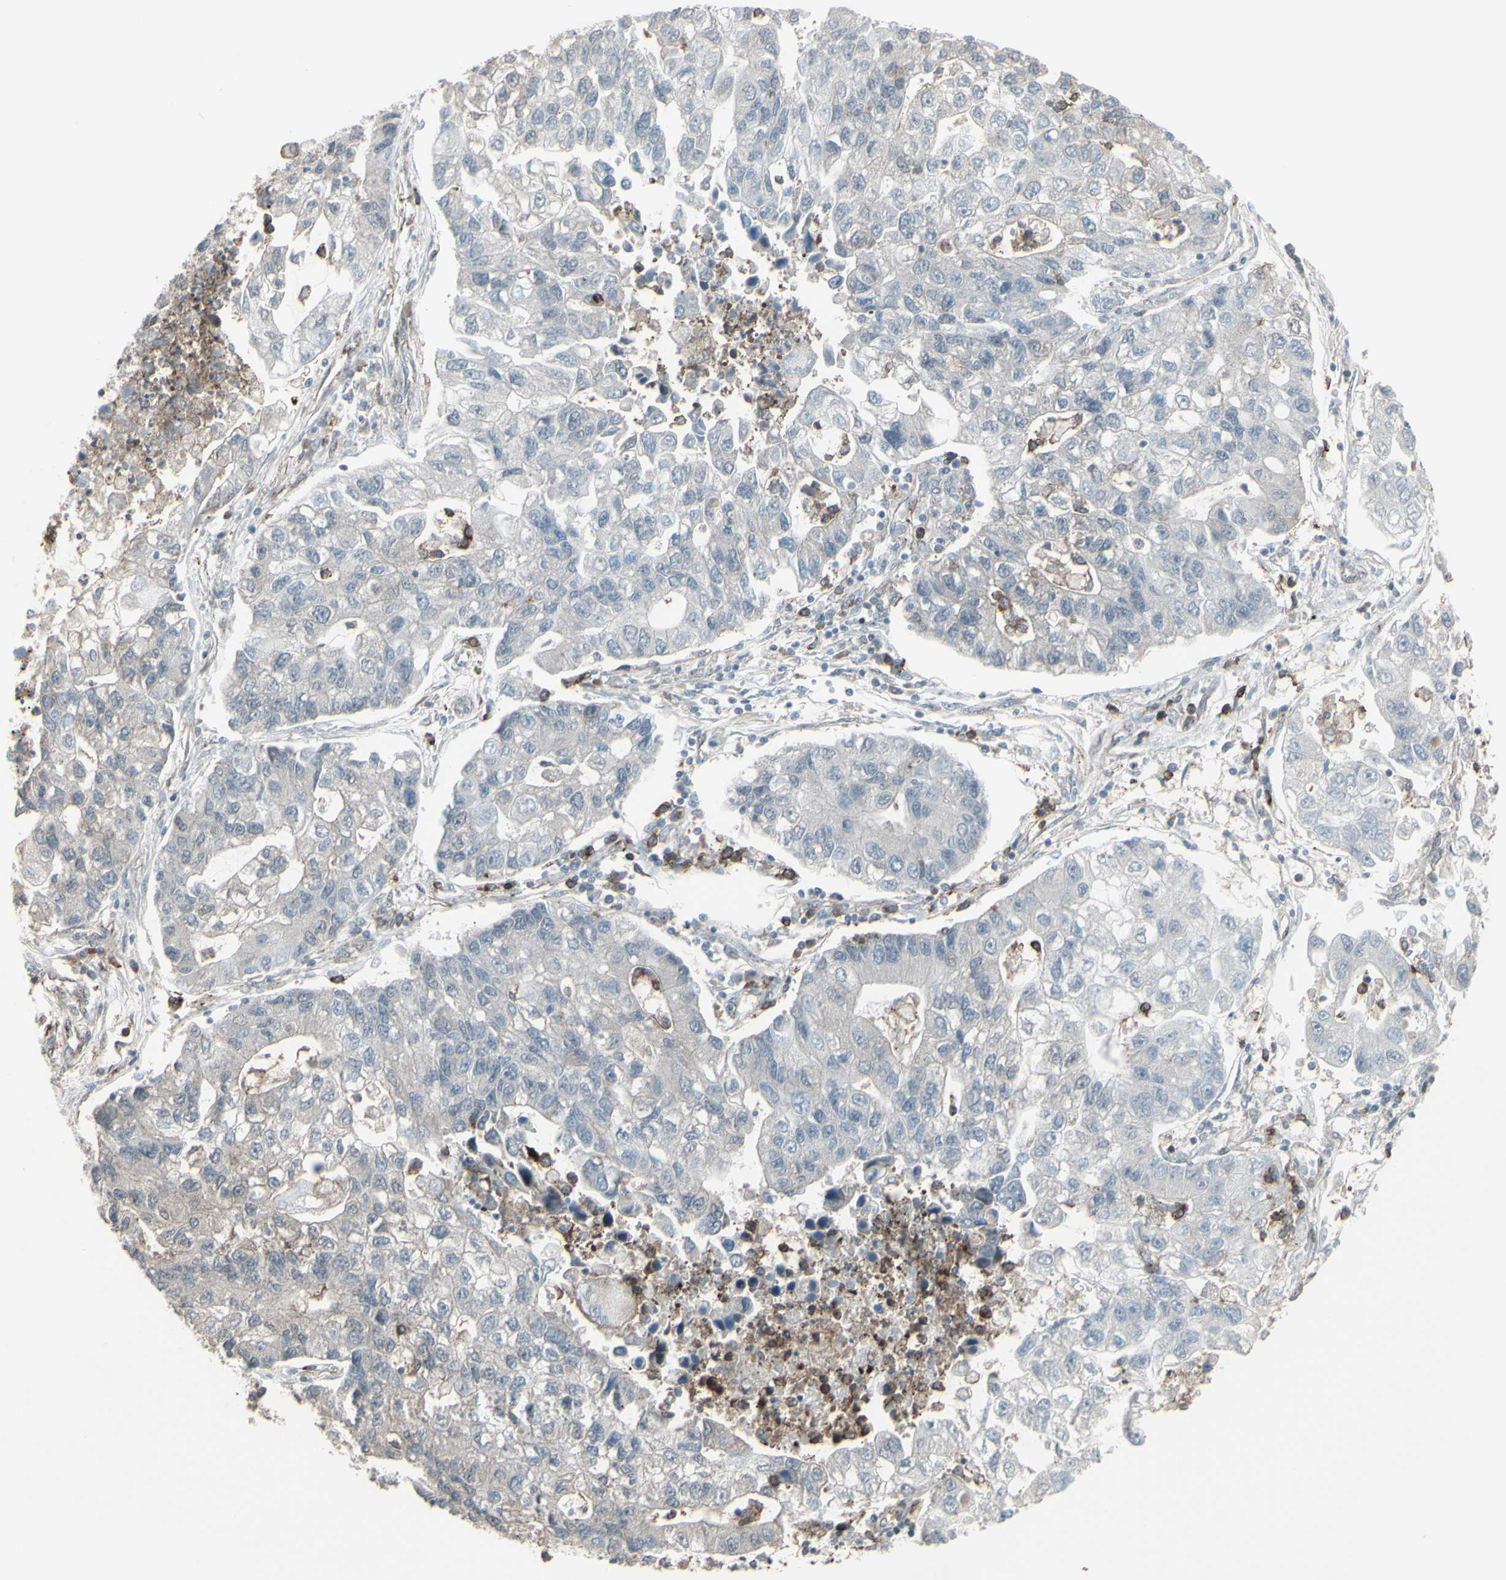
{"staining": {"intensity": "negative", "quantity": "none", "location": "none"}, "tissue": "lung cancer", "cell_type": "Tumor cells", "image_type": "cancer", "snomed": [{"axis": "morphology", "description": "Adenocarcinoma, NOS"}, {"axis": "topography", "description": "Lung"}], "caption": "An immunohistochemistry photomicrograph of lung cancer (adenocarcinoma) is shown. There is no staining in tumor cells of lung cancer (adenocarcinoma). (Stains: DAB (3,3'-diaminobenzidine) IHC with hematoxylin counter stain, Microscopy: brightfield microscopy at high magnification).", "gene": "CD33", "patient": {"sex": "female", "age": 51}}